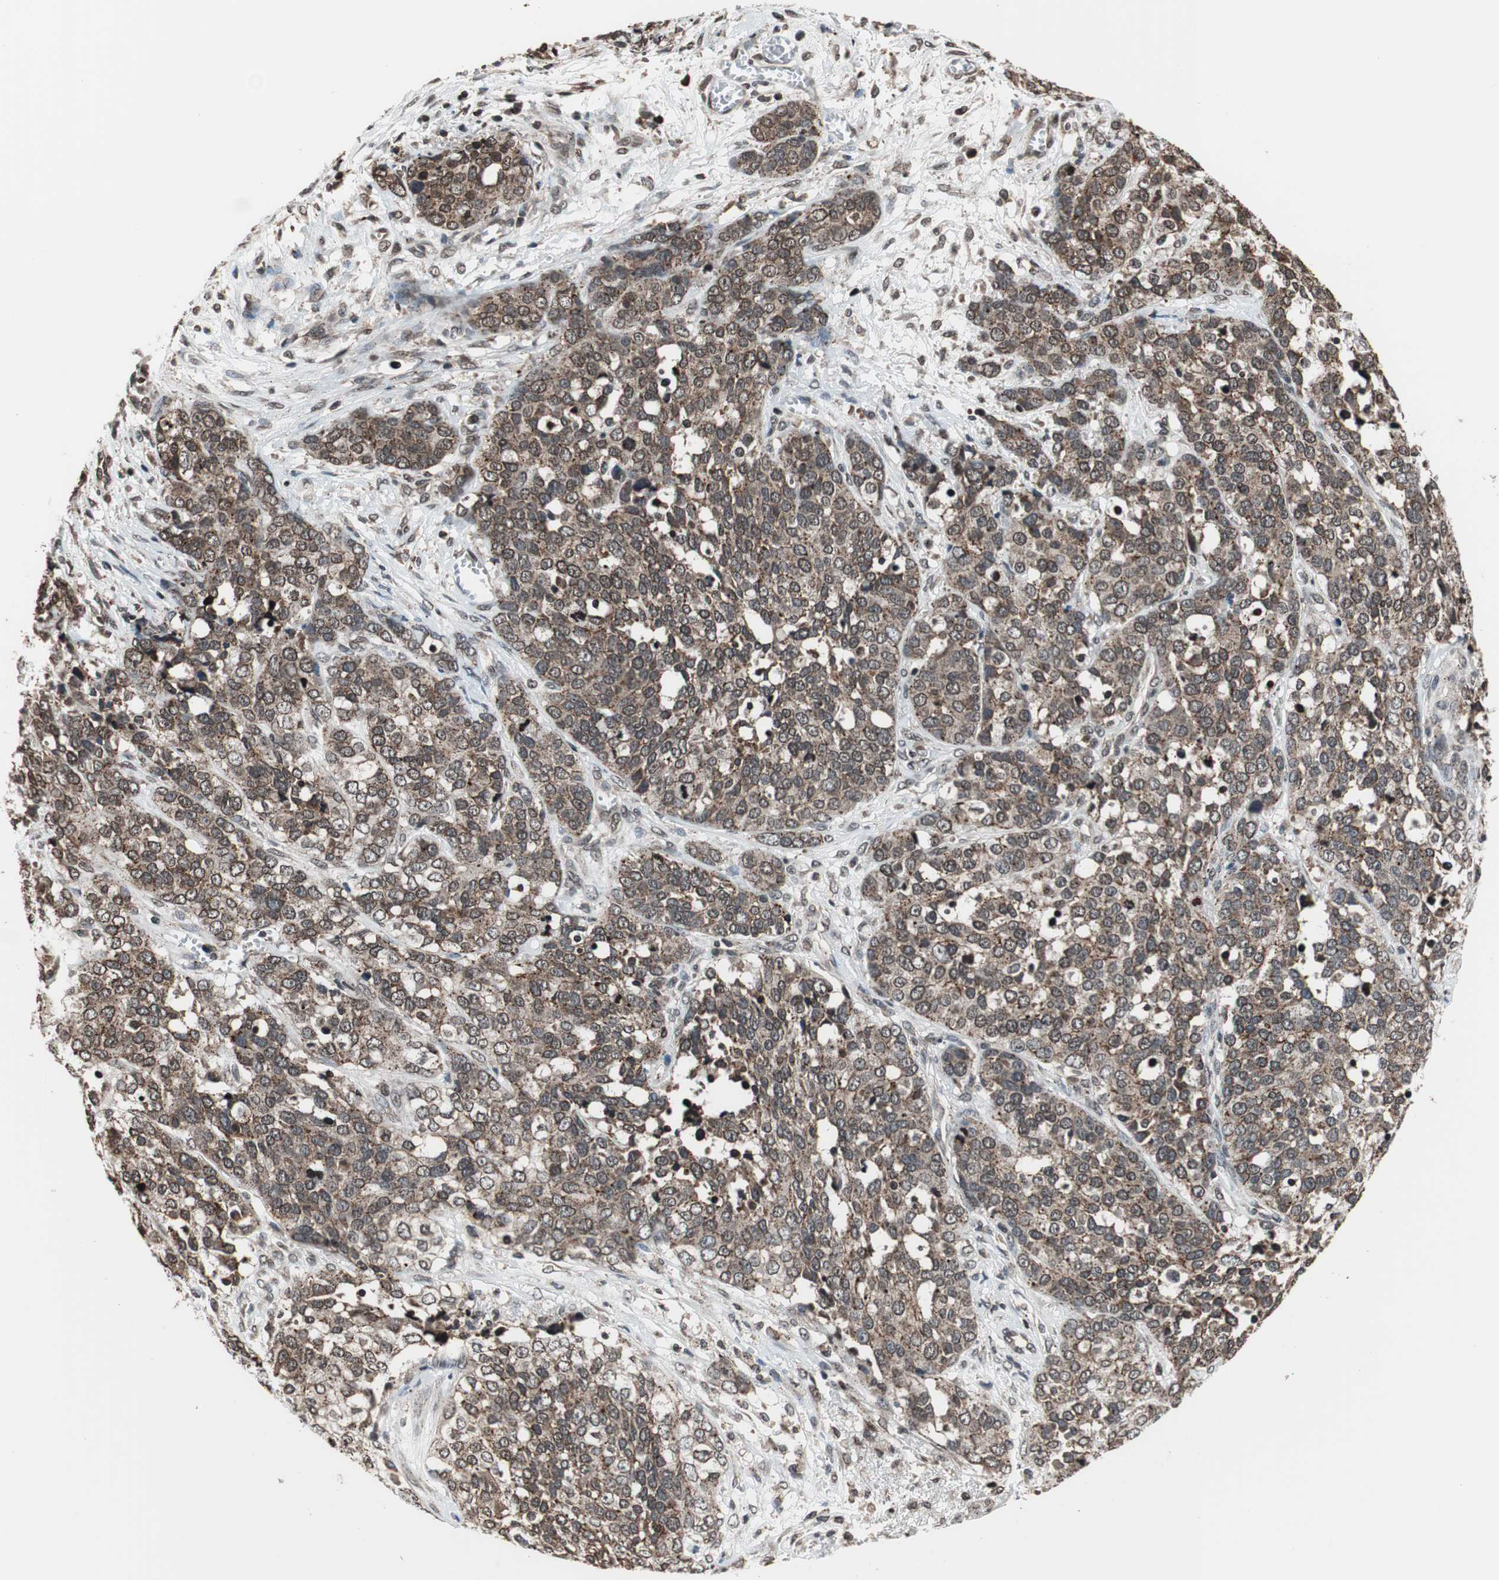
{"staining": {"intensity": "weak", "quantity": ">75%", "location": "cytoplasmic/membranous"}, "tissue": "ovarian cancer", "cell_type": "Tumor cells", "image_type": "cancer", "snomed": [{"axis": "morphology", "description": "Cystadenocarcinoma, serous, NOS"}, {"axis": "topography", "description": "Ovary"}], "caption": "Approximately >75% of tumor cells in human serous cystadenocarcinoma (ovarian) demonstrate weak cytoplasmic/membranous protein positivity as visualized by brown immunohistochemical staining.", "gene": "RFC1", "patient": {"sex": "female", "age": 44}}